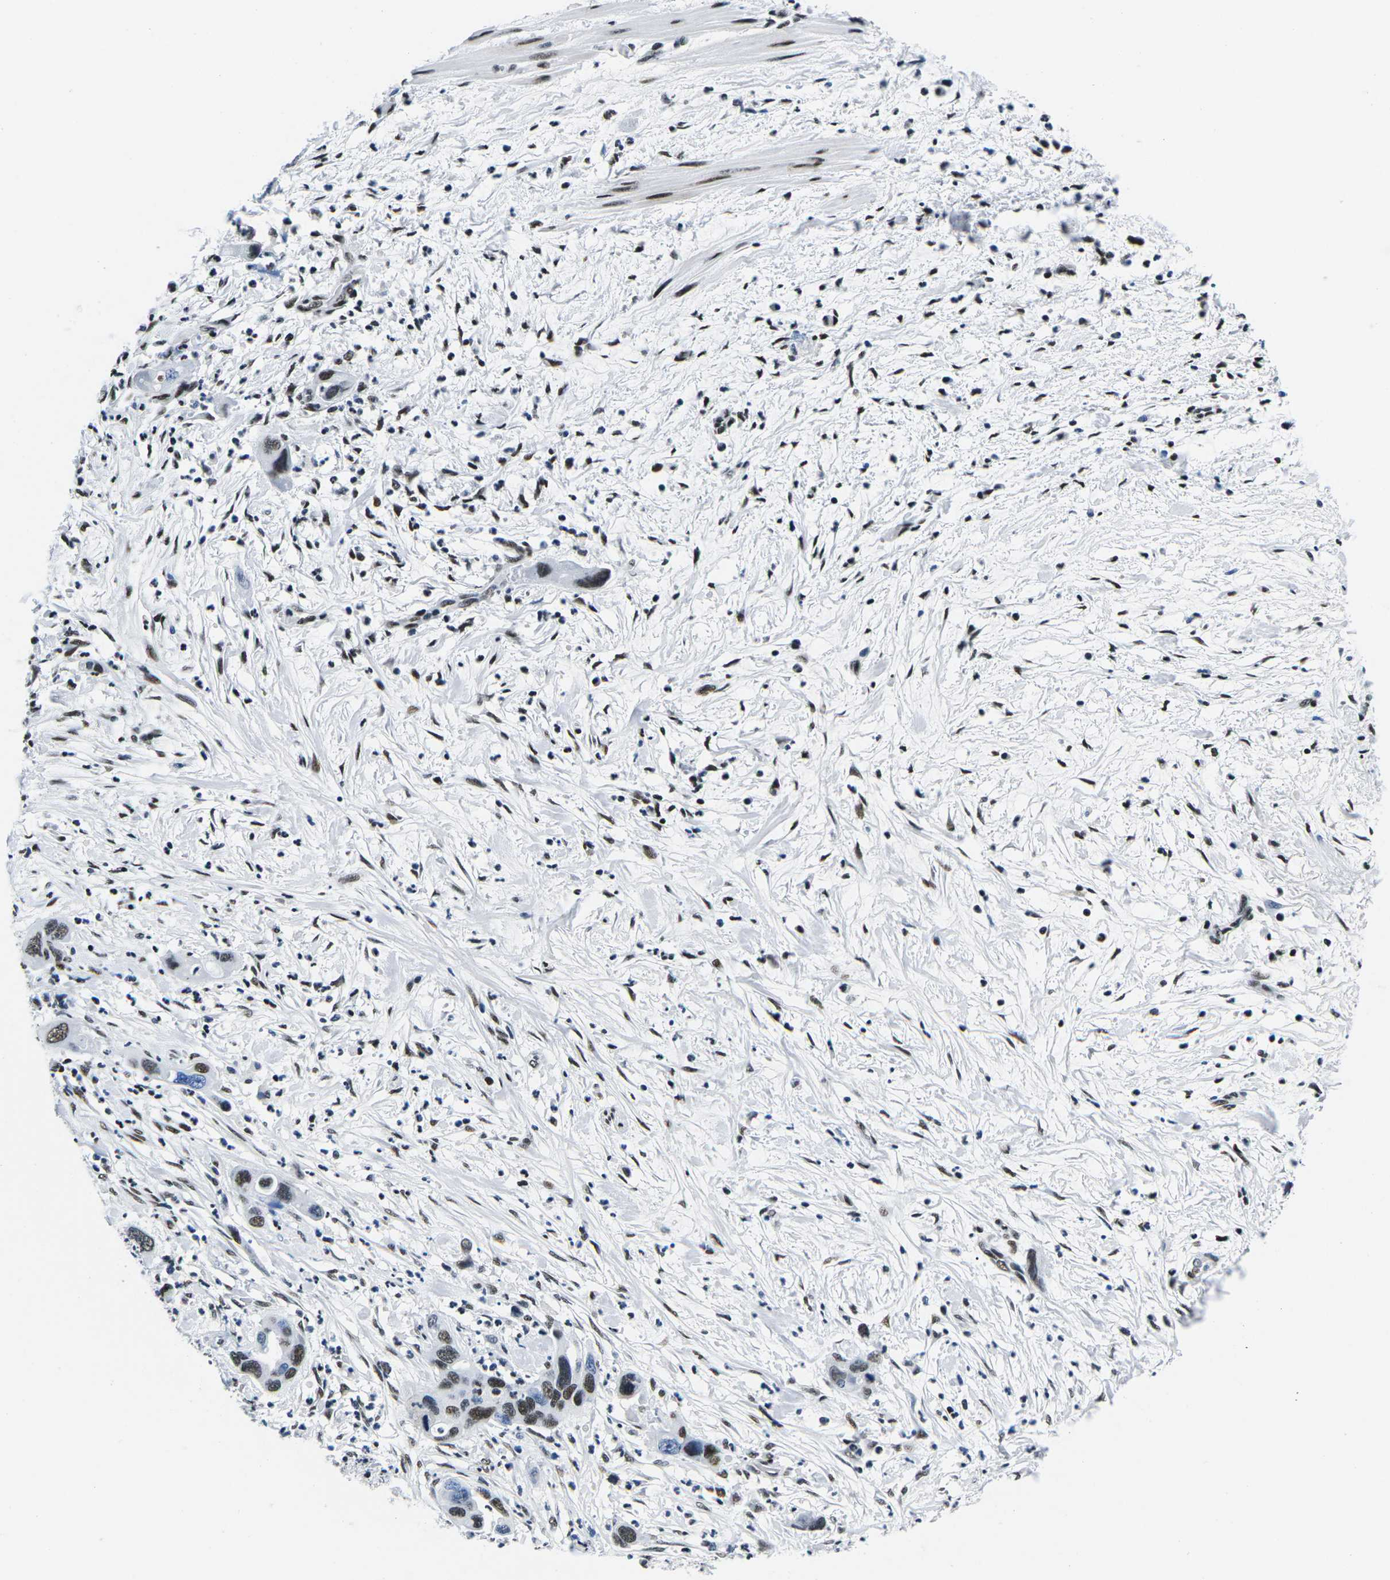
{"staining": {"intensity": "moderate", "quantity": "25%-75%", "location": "nuclear"}, "tissue": "pancreatic cancer", "cell_type": "Tumor cells", "image_type": "cancer", "snomed": [{"axis": "morphology", "description": "Adenocarcinoma, NOS"}, {"axis": "topography", "description": "Pancreas"}], "caption": "Pancreatic cancer was stained to show a protein in brown. There is medium levels of moderate nuclear staining in about 25%-75% of tumor cells.", "gene": "ATF1", "patient": {"sex": "female", "age": 71}}